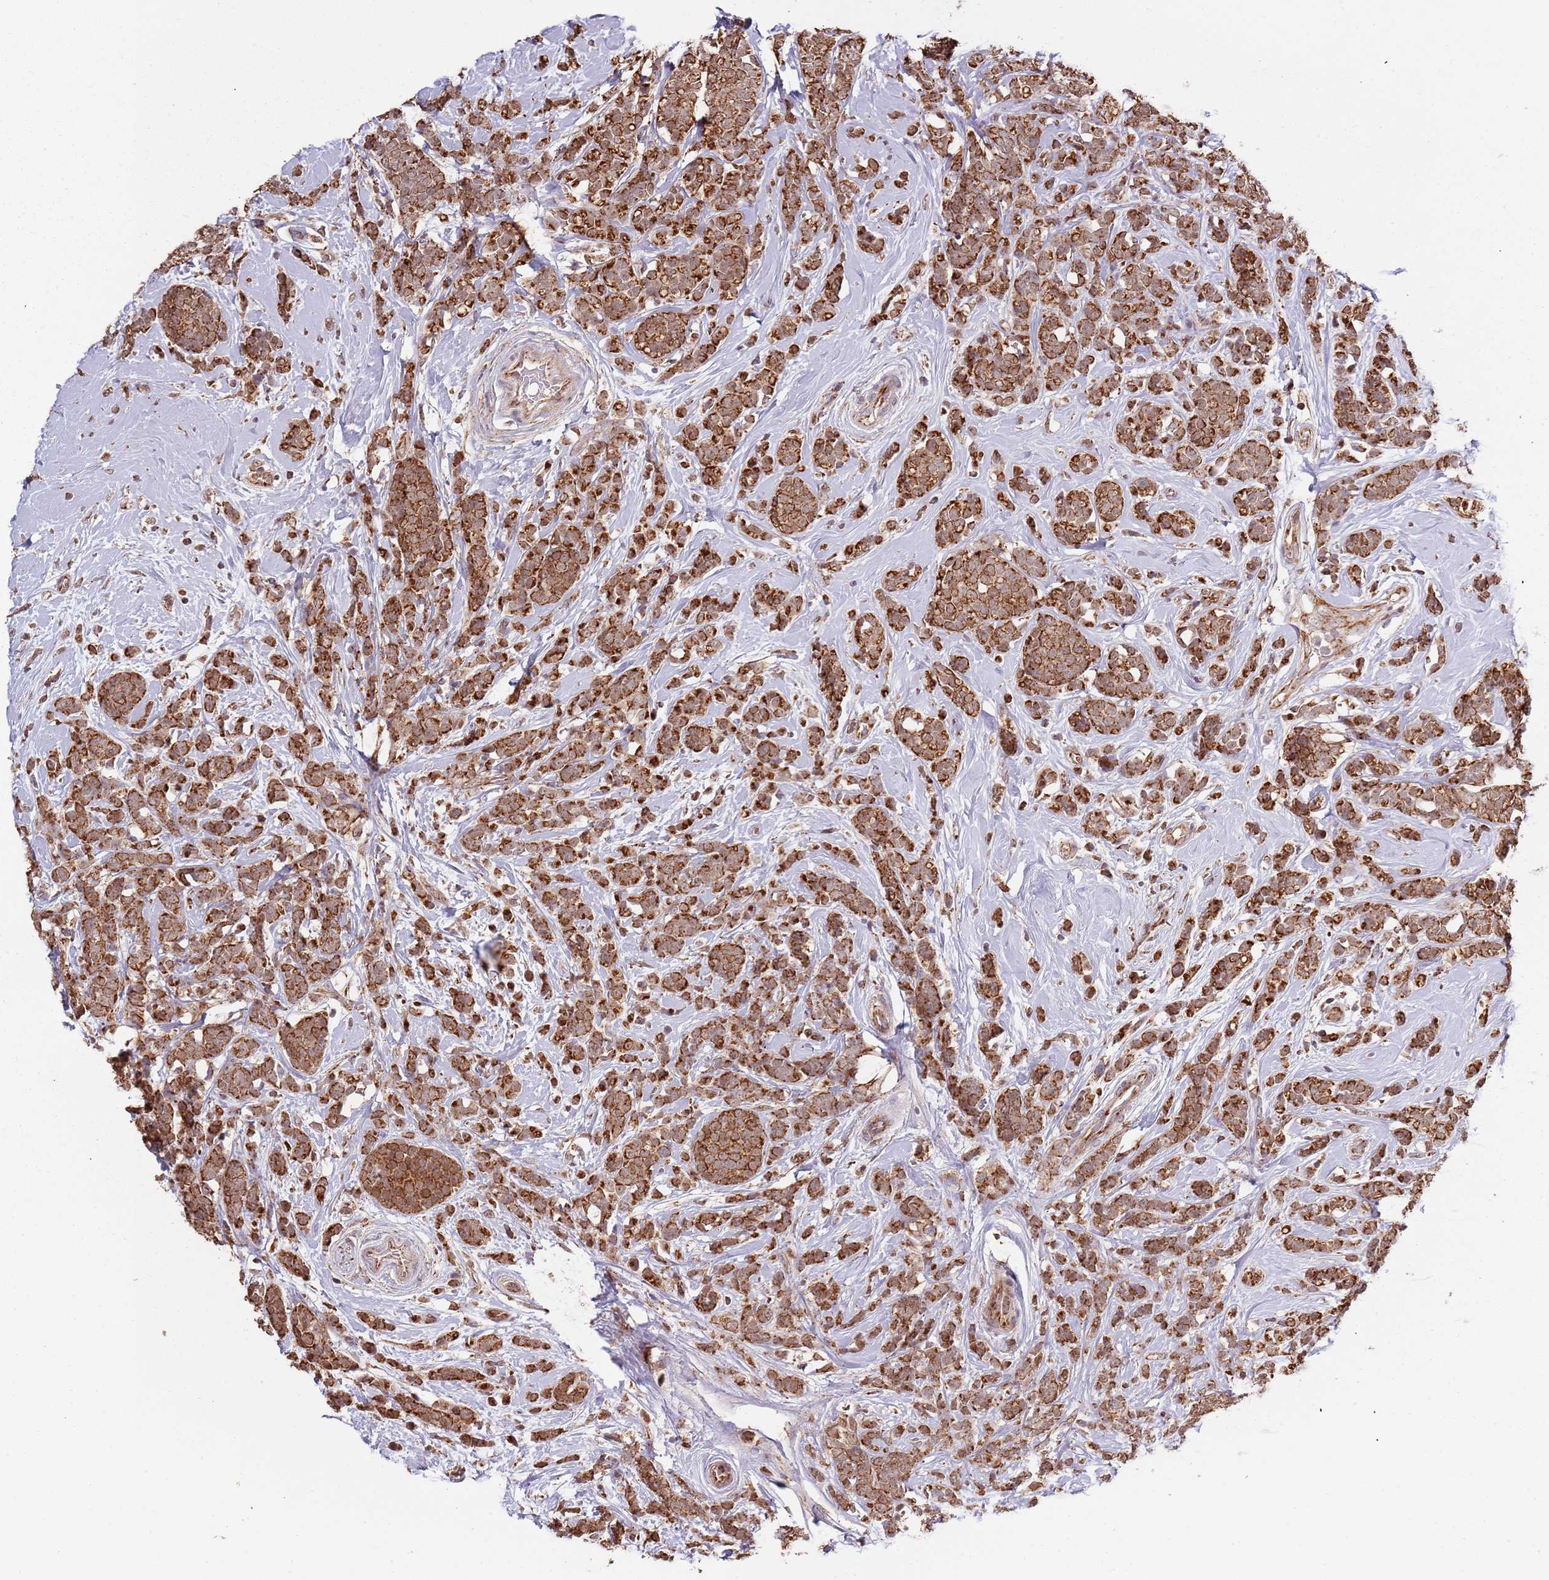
{"staining": {"intensity": "strong", "quantity": ">75%", "location": "cytoplasmic/membranous"}, "tissue": "breast cancer", "cell_type": "Tumor cells", "image_type": "cancer", "snomed": [{"axis": "morphology", "description": "Lobular carcinoma"}, {"axis": "topography", "description": "Breast"}], "caption": "Protein staining demonstrates strong cytoplasmic/membranous positivity in about >75% of tumor cells in breast cancer (lobular carcinoma). (IHC, brightfield microscopy, high magnification).", "gene": "IL17RD", "patient": {"sex": "female", "age": 58}}